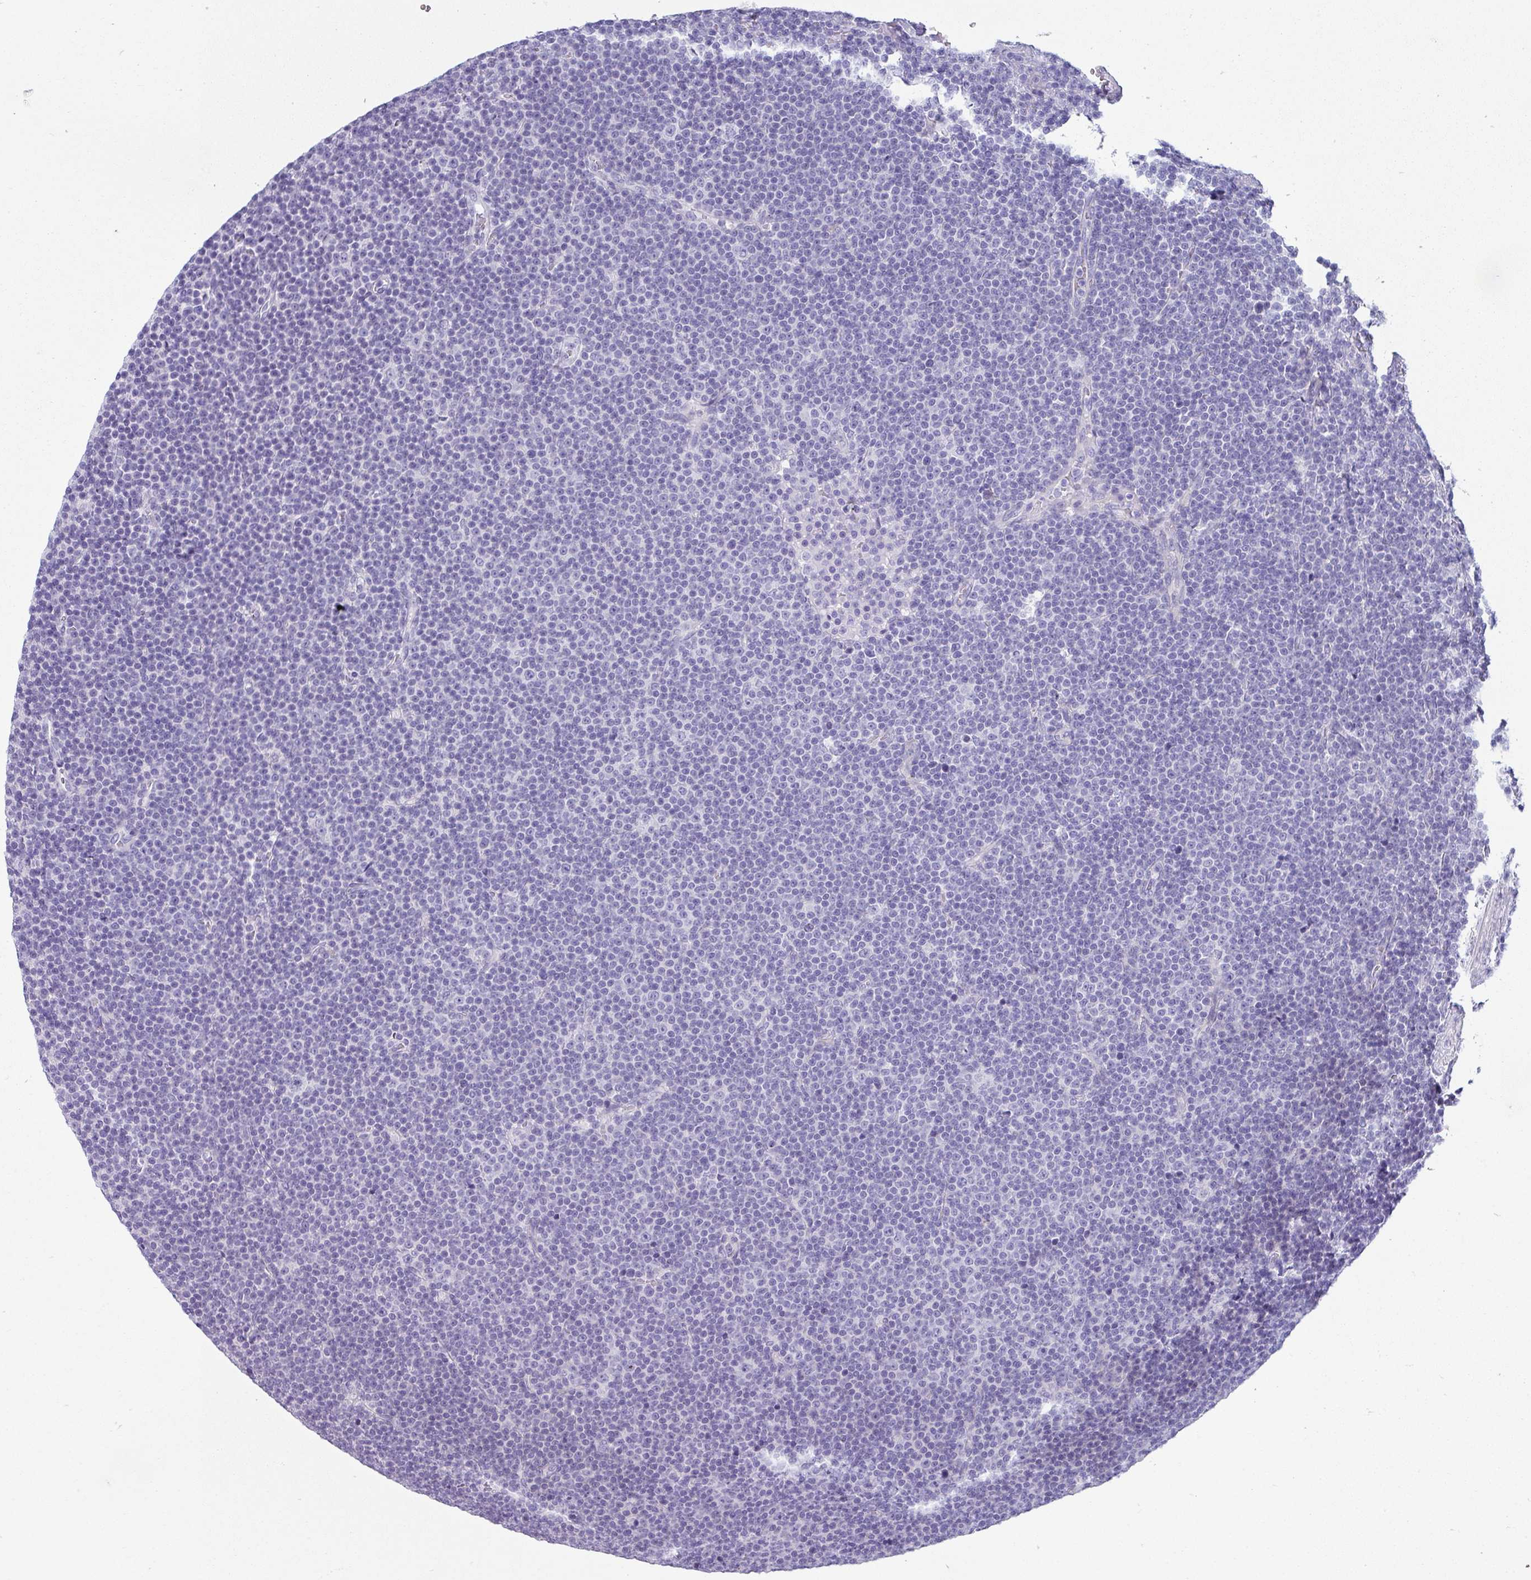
{"staining": {"intensity": "negative", "quantity": "none", "location": "none"}, "tissue": "lymphoma", "cell_type": "Tumor cells", "image_type": "cancer", "snomed": [{"axis": "morphology", "description": "Malignant lymphoma, non-Hodgkin's type, Low grade"}, {"axis": "topography", "description": "Lymph node"}], "caption": "Tumor cells are negative for protein expression in human lymphoma.", "gene": "VCY1B", "patient": {"sex": "female", "age": 67}}